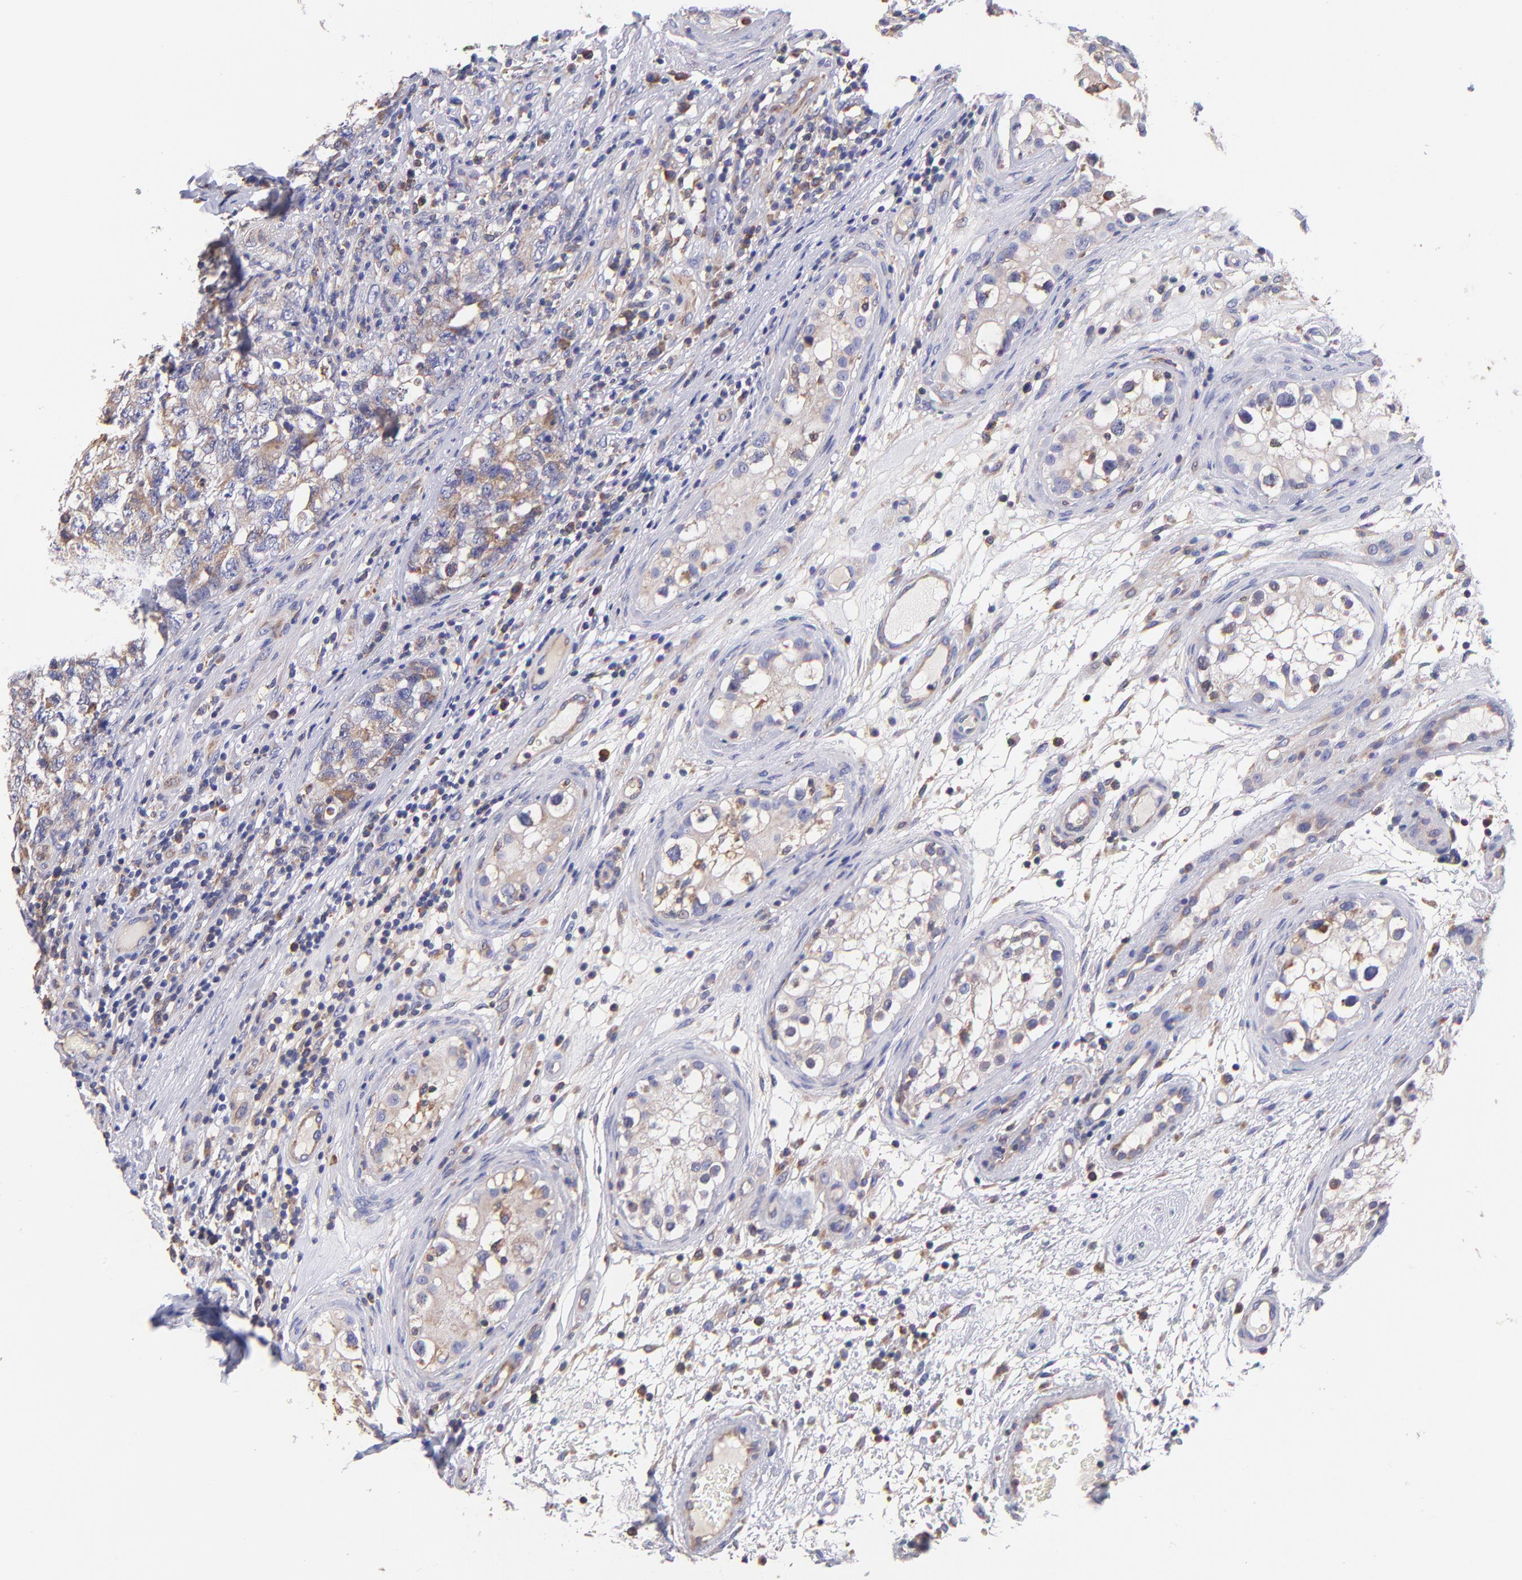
{"staining": {"intensity": "weak", "quantity": ">75%", "location": "cytoplasmic/membranous"}, "tissue": "testis cancer", "cell_type": "Tumor cells", "image_type": "cancer", "snomed": [{"axis": "morphology", "description": "Carcinoma, Embryonal, NOS"}, {"axis": "topography", "description": "Testis"}], "caption": "Immunohistochemistry histopathology image of neoplastic tissue: embryonal carcinoma (testis) stained using IHC shows low levels of weak protein expression localized specifically in the cytoplasmic/membranous of tumor cells, appearing as a cytoplasmic/membranous brown color.", "gene": "PREX1", "patient": {"sex": "male", "age": 31}}